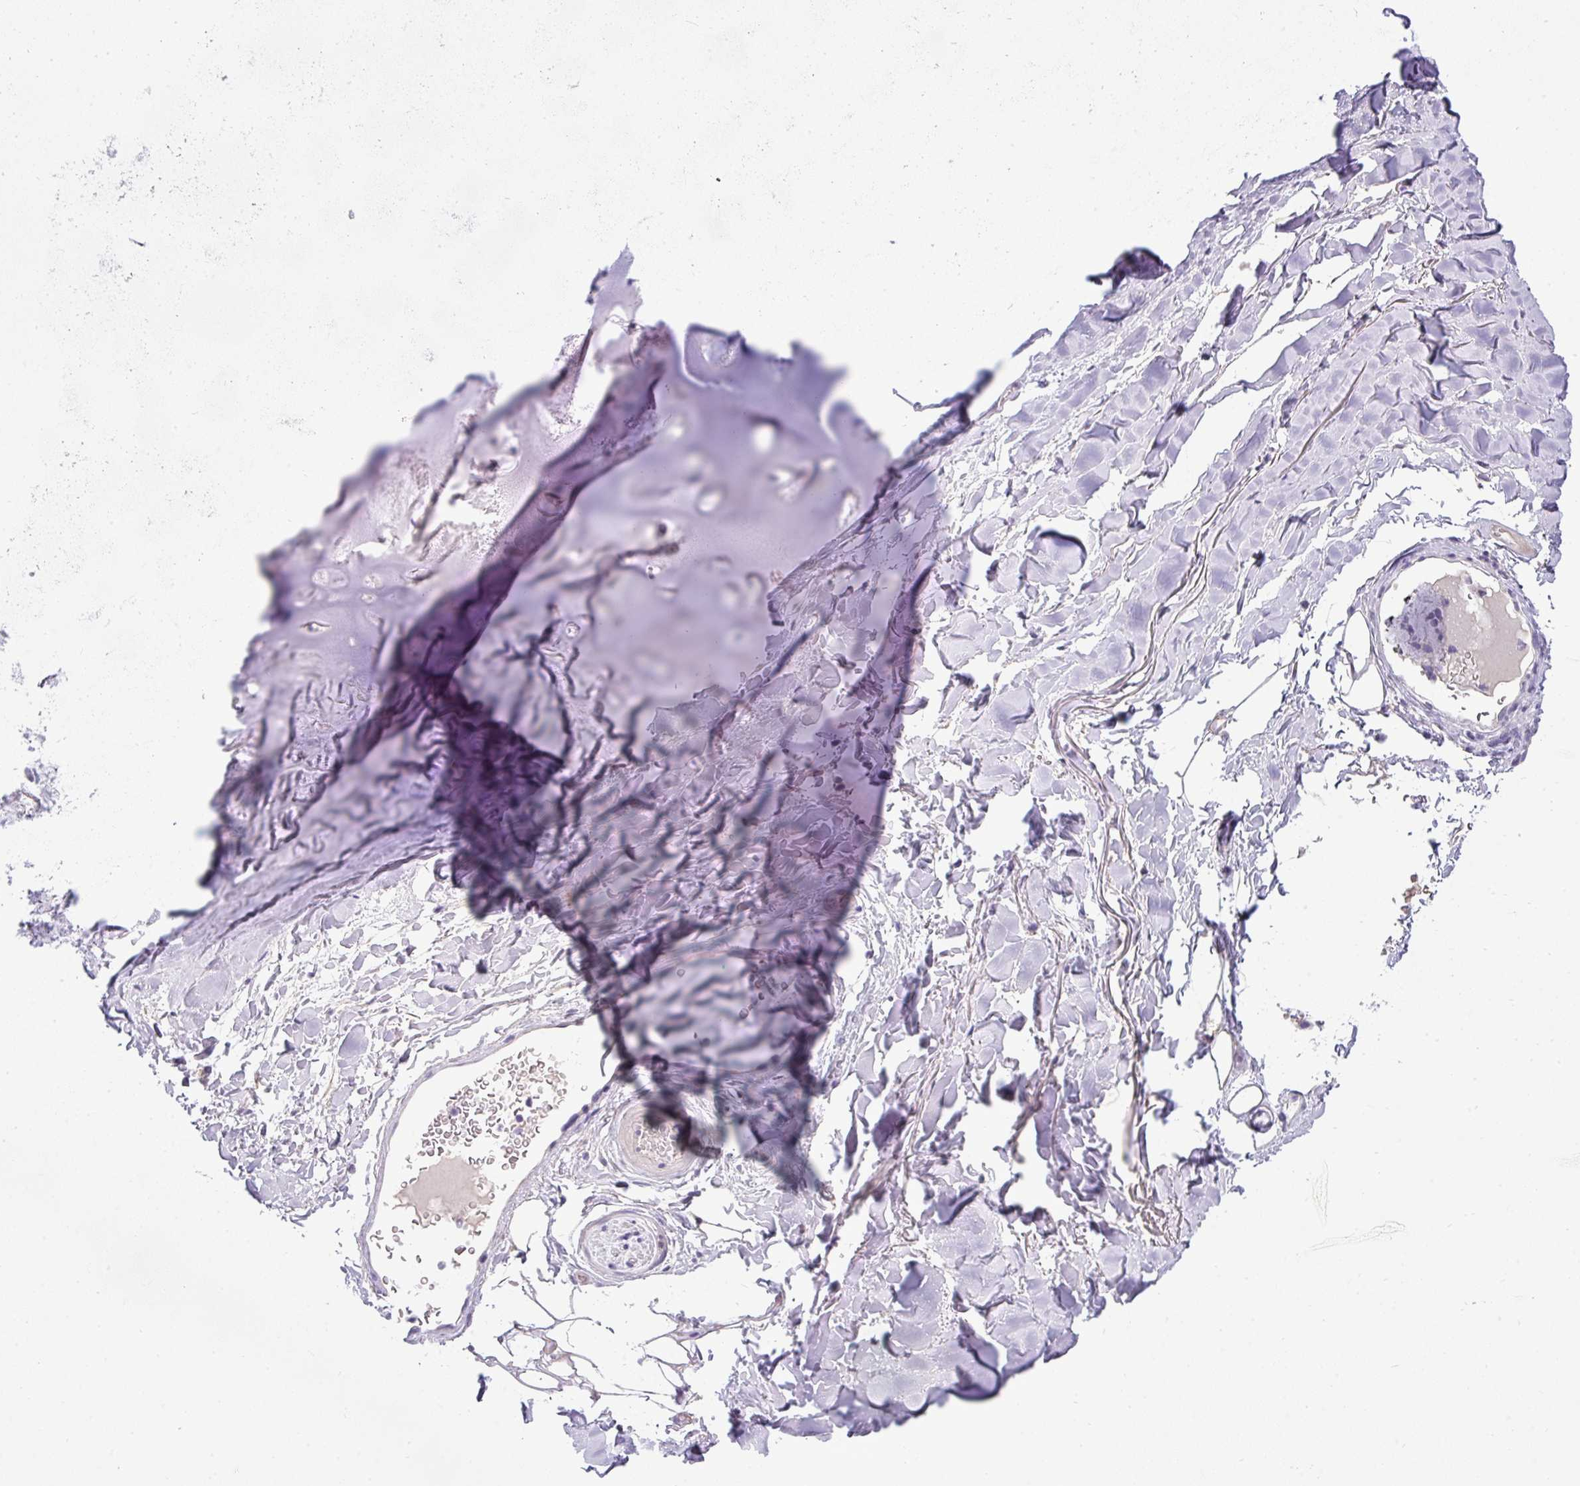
{"staining": {"intensity": "negative", "quantity": "none", "location": "none"}, "tissue": "adipose tissue", "cell_type": "Adipocytes", "image_type": "normal", "snomed": [{"axis": "morphology", "description": "Normal tissue, NOS"}, {"axis": "topography", "description": "Cartilage tissue"}], "caption": "Immunohistochemistry image of benign adipose tissue stained for a protein (brown), which exhibits no expression in adipocytes.", "gene": "ASXL3", "patient": {"sex": "male", "age": 80}}